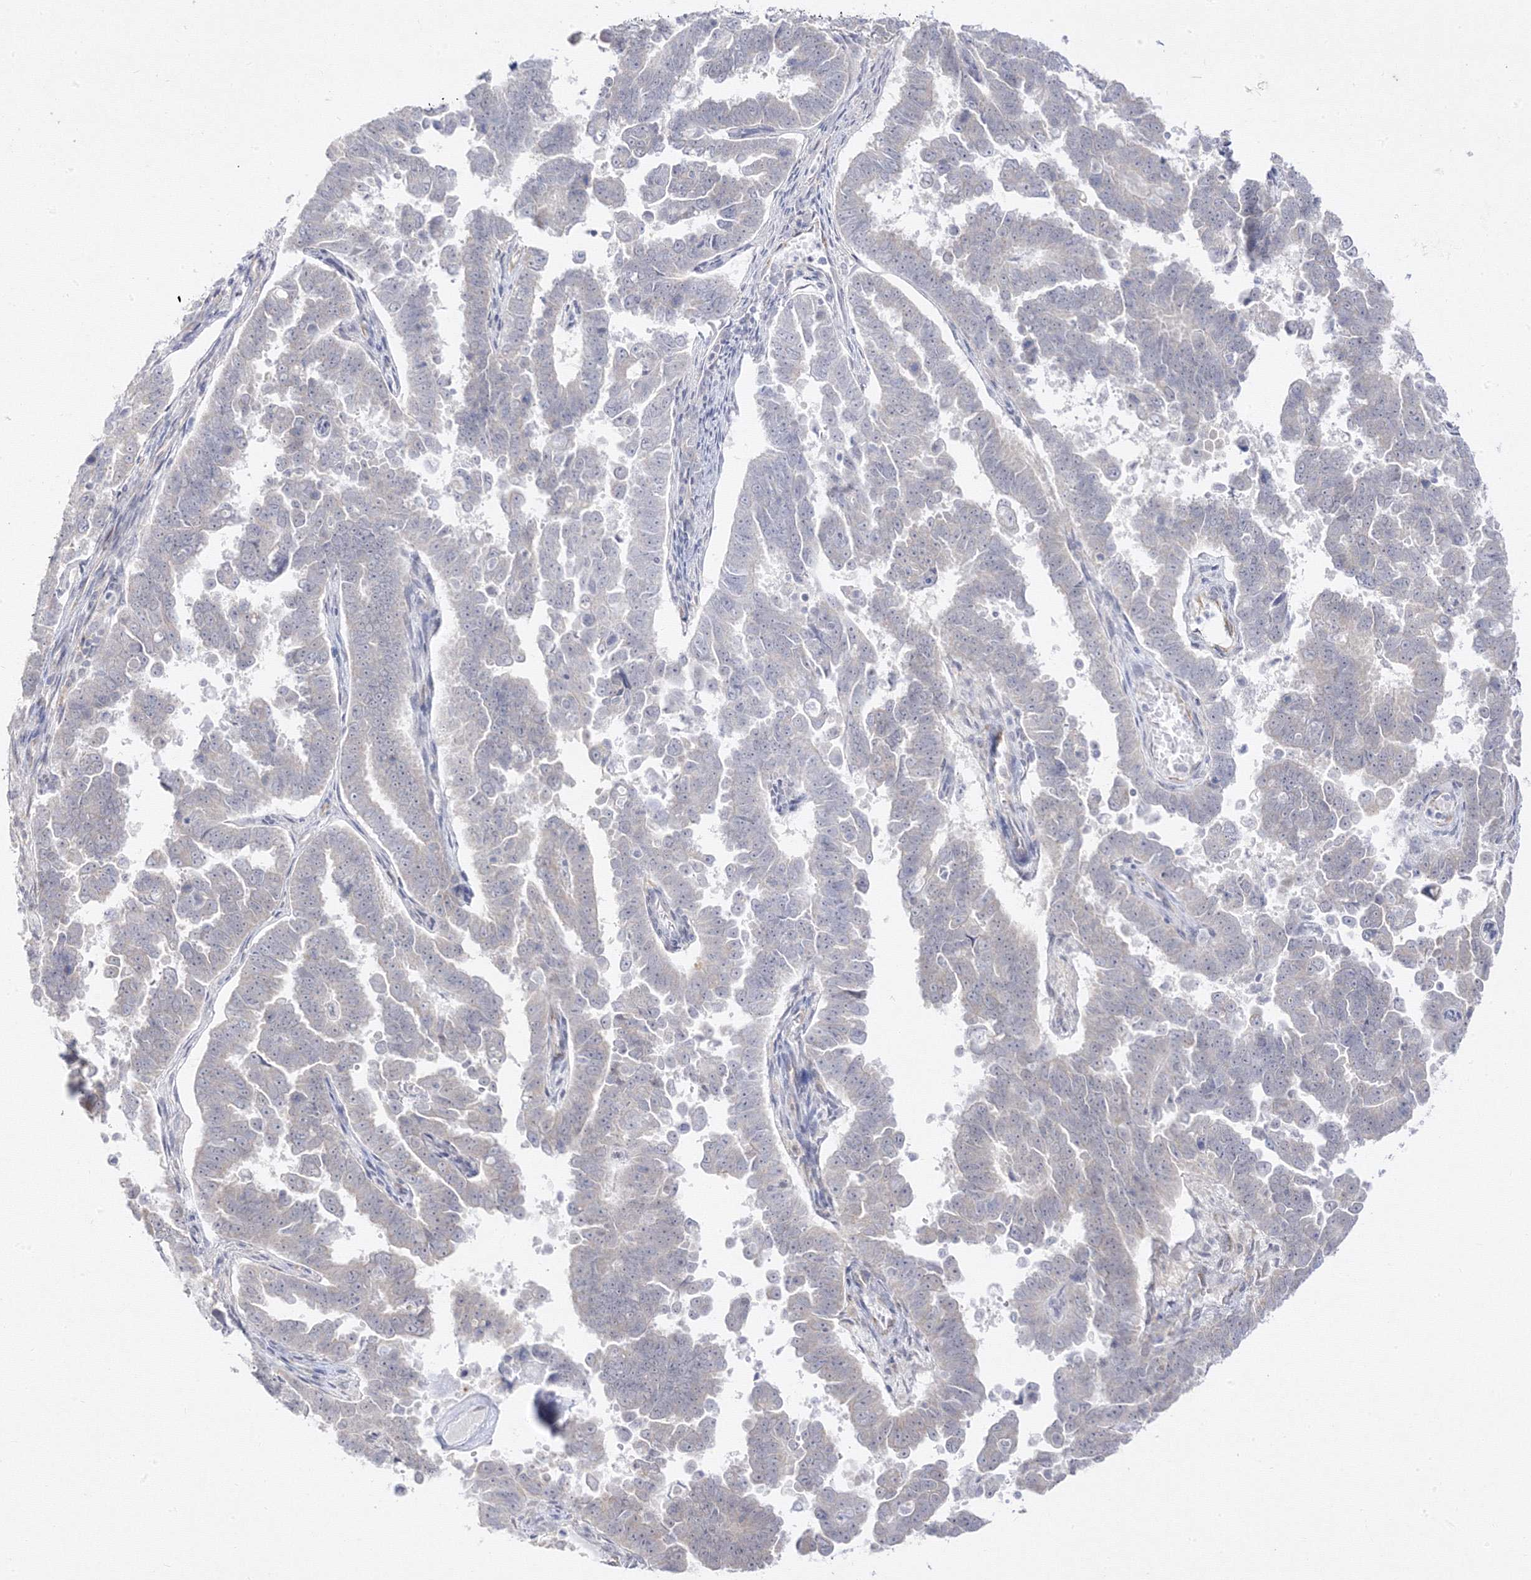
{"staining": {"intensity": "negative", "quantity": "none", "location": "none"}, "tissue": "endometrial cancer", "cell_type": "Tumor cells", "image_type": "cancer", "snomed": [{"axis": "morphology", "description": "Adenocarcinoma, NOS"}, {"axis": "topography", "description": "Endometrium"}], "caption": "An IHC image of endometrial adenocarcinoma is shown. There is no staining in tumor cells of endometrial adenocarcinoma.", "gene": "C2CD2", "patient": {"sex": "female", "age": 75}}